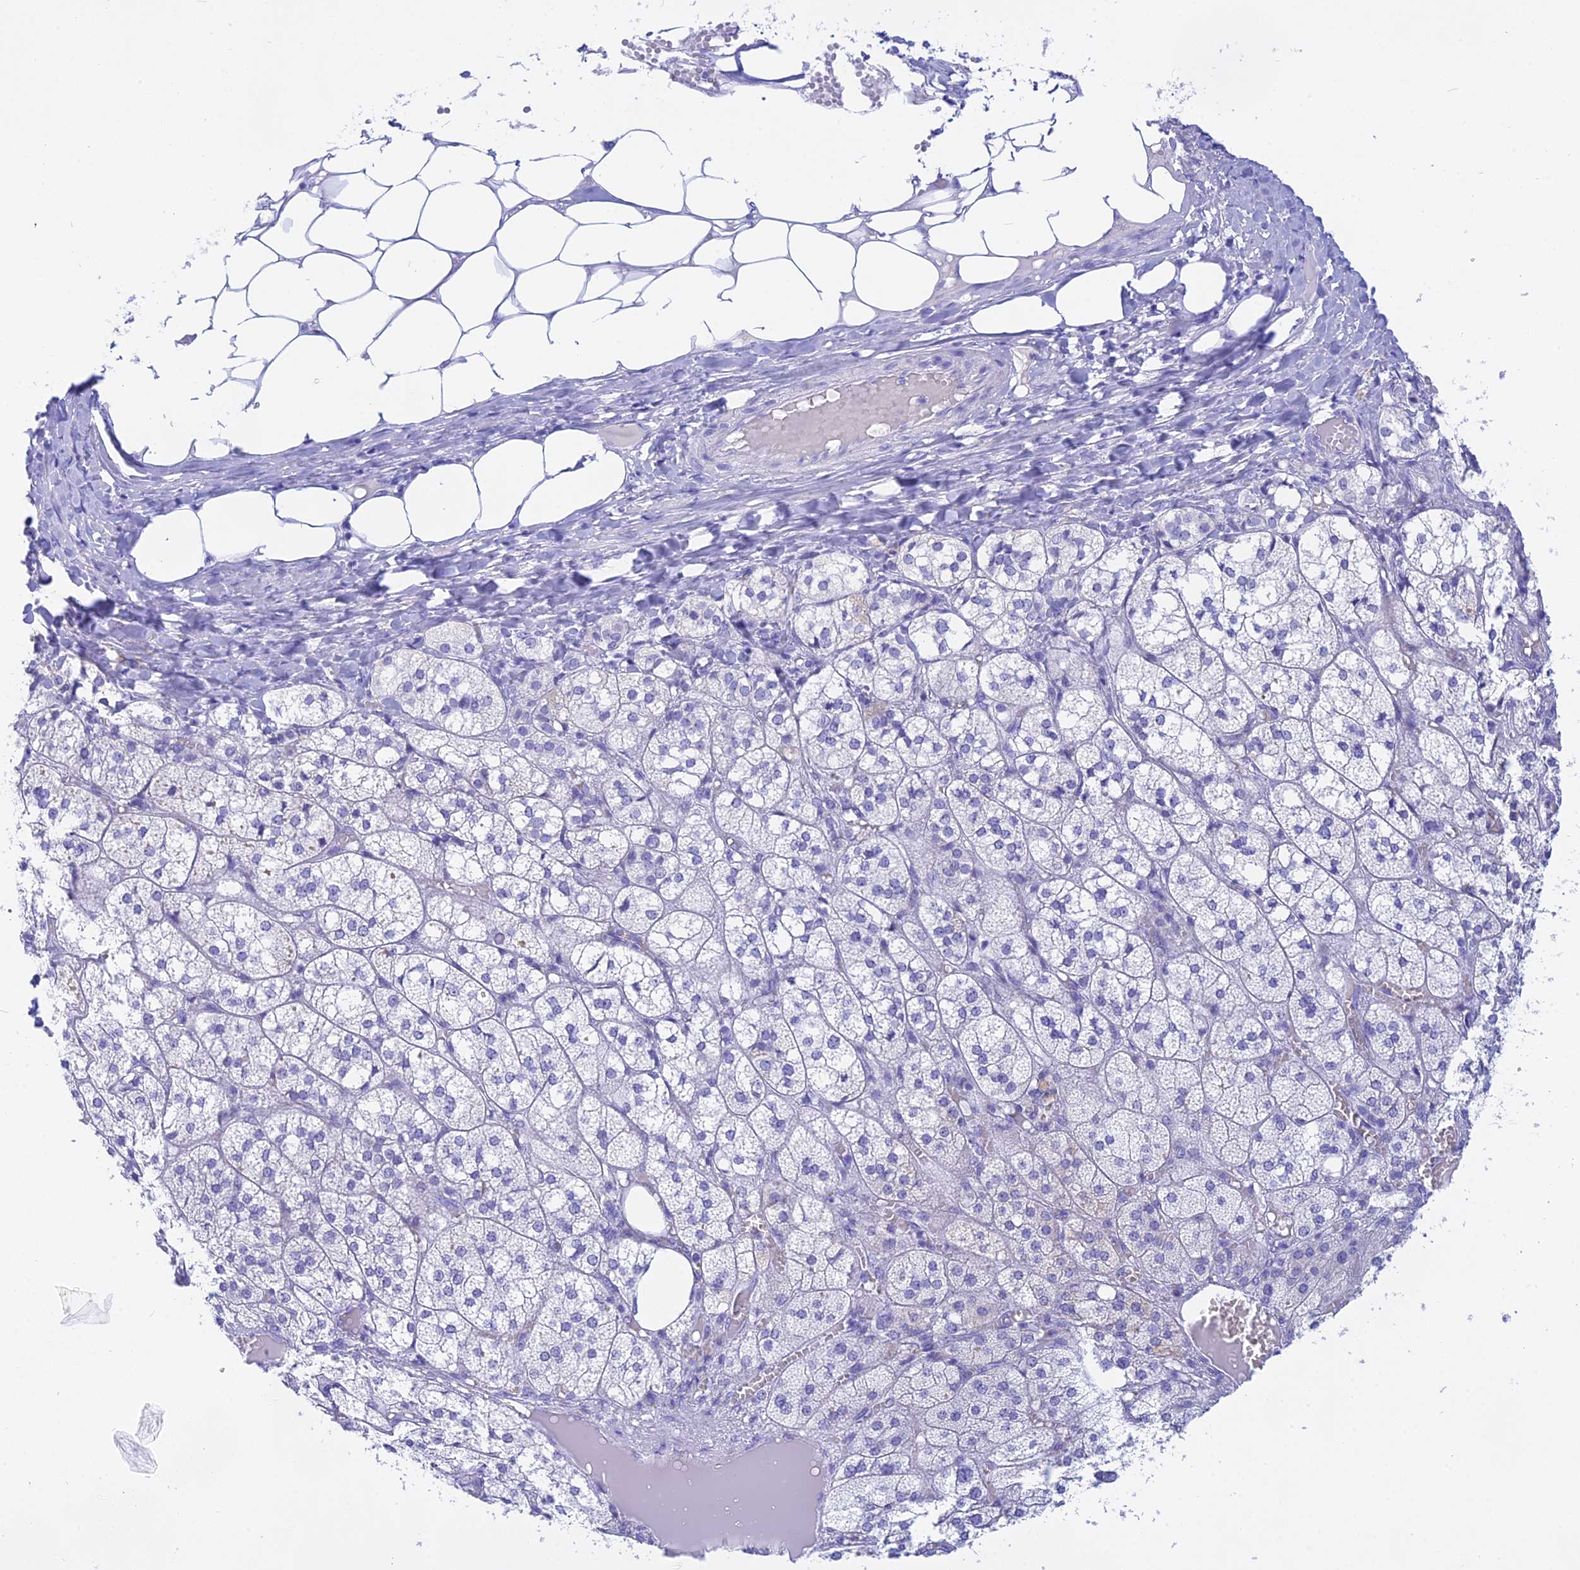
{"staining": {"intensity": "negative", "quantity": "none", "location": "none"}, "tissue": "adrenal gland", "cell_type": "Glandular cells", "image_type": "normal", "snomed": [{"axis": "morphology", "description": "Normal tissue, NOS"}, {"axis": "topography", "description": "Adrenal gland"}], "caption": "Glandular cells show no significant protein staining in benign adrenal gland. The staining is performed using DAB (3,3'-diaminobenzidine) brown chromogen with nuclei counter-stained in using hematoxylin.", "gene": "ISCA1", "patient": {"sex": "female", "age": 61}}